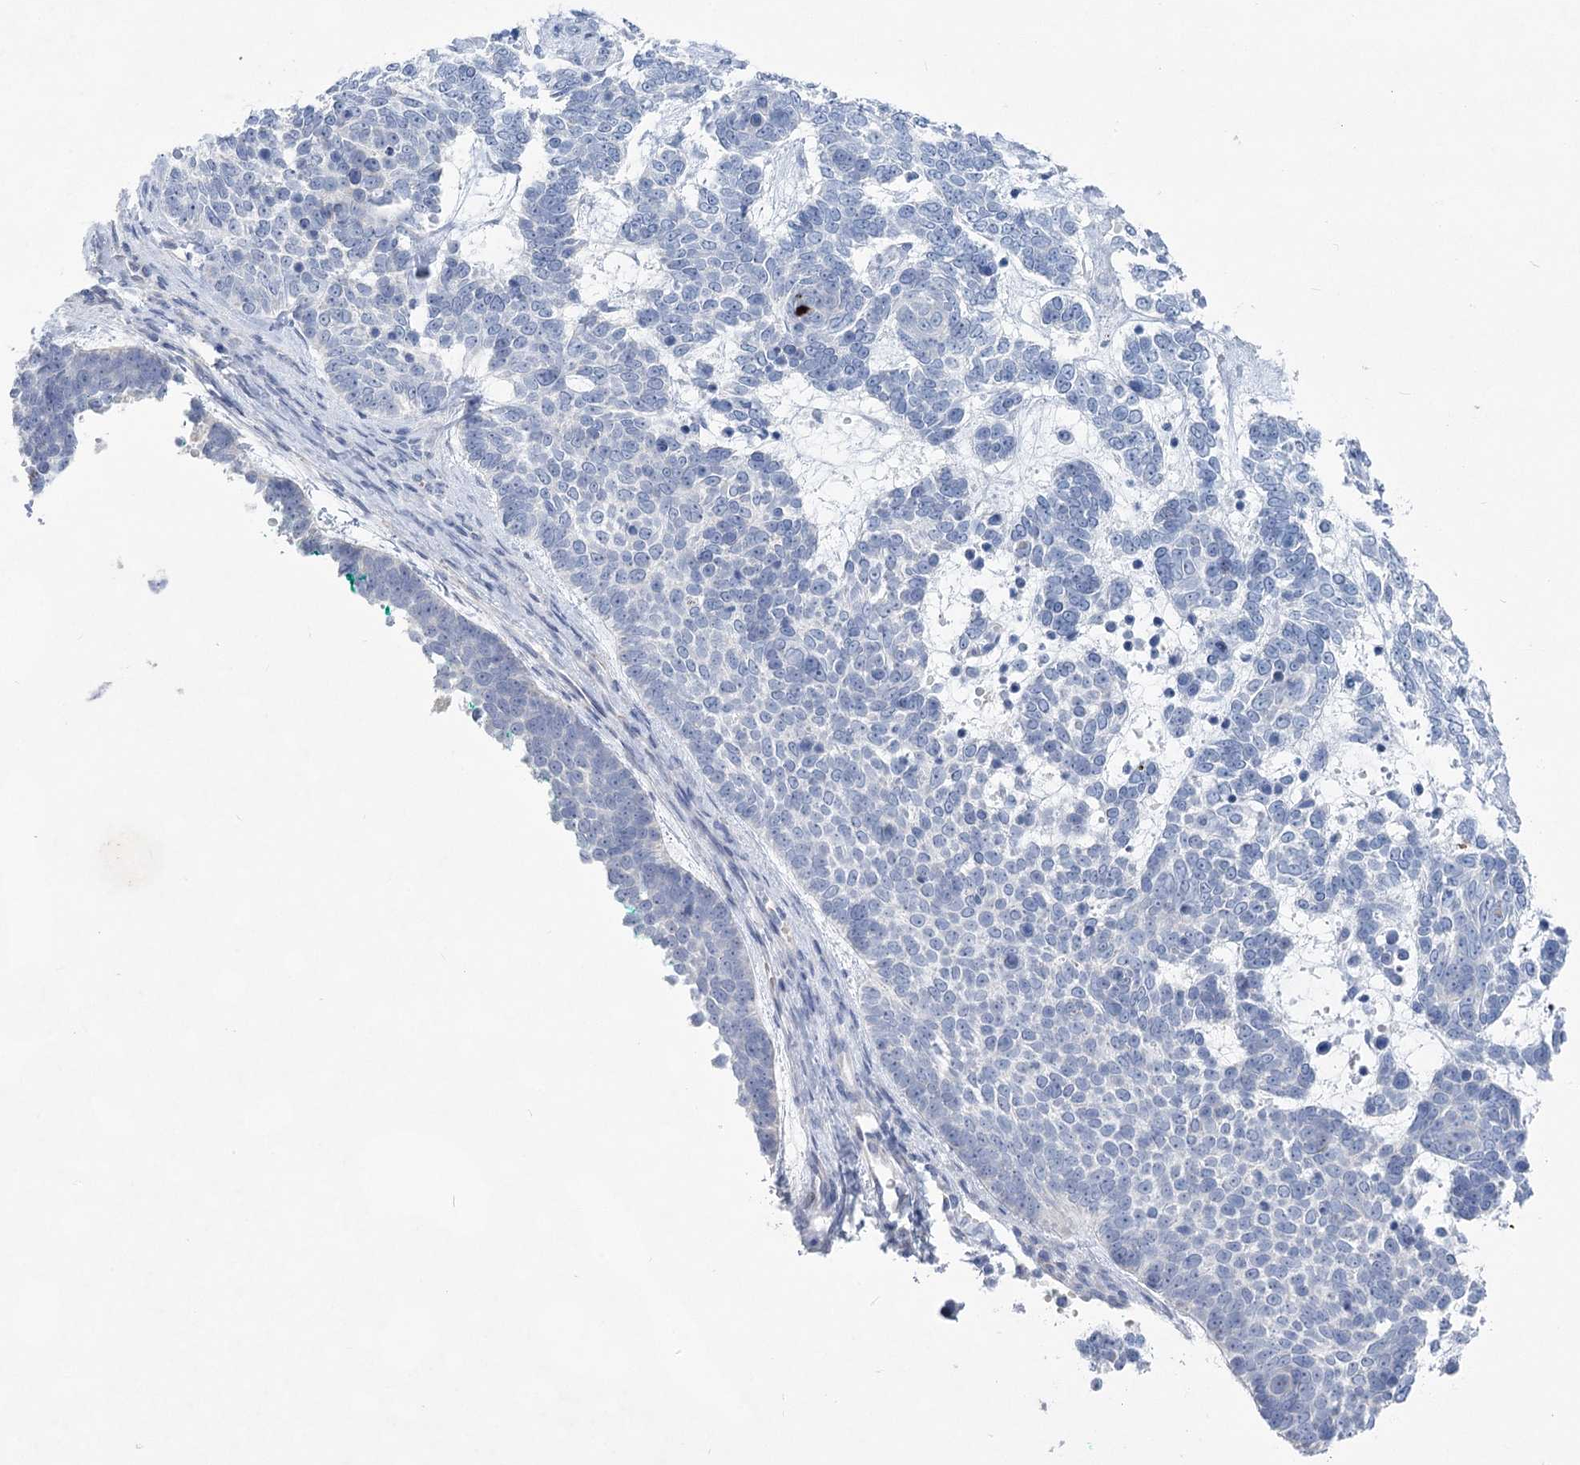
{"staining": {"intensity": "negative", "quantity": "none", "location": "none"}, "tissue": "skin cancer", "cell_type": "Tumor cells", "image_type": "cancer", "snomed": [{"axis": "morphology", "description": "Basal cell carcinoma"}, {"axis": "topography", "description": "Skin"}], "caption": "Immunohistochemical staining of basal cell carcinoma (skin) shows no significant positivity in tumor cells.", "gene": "WDR74", "patient": {"sex": "female", "age": 81}}